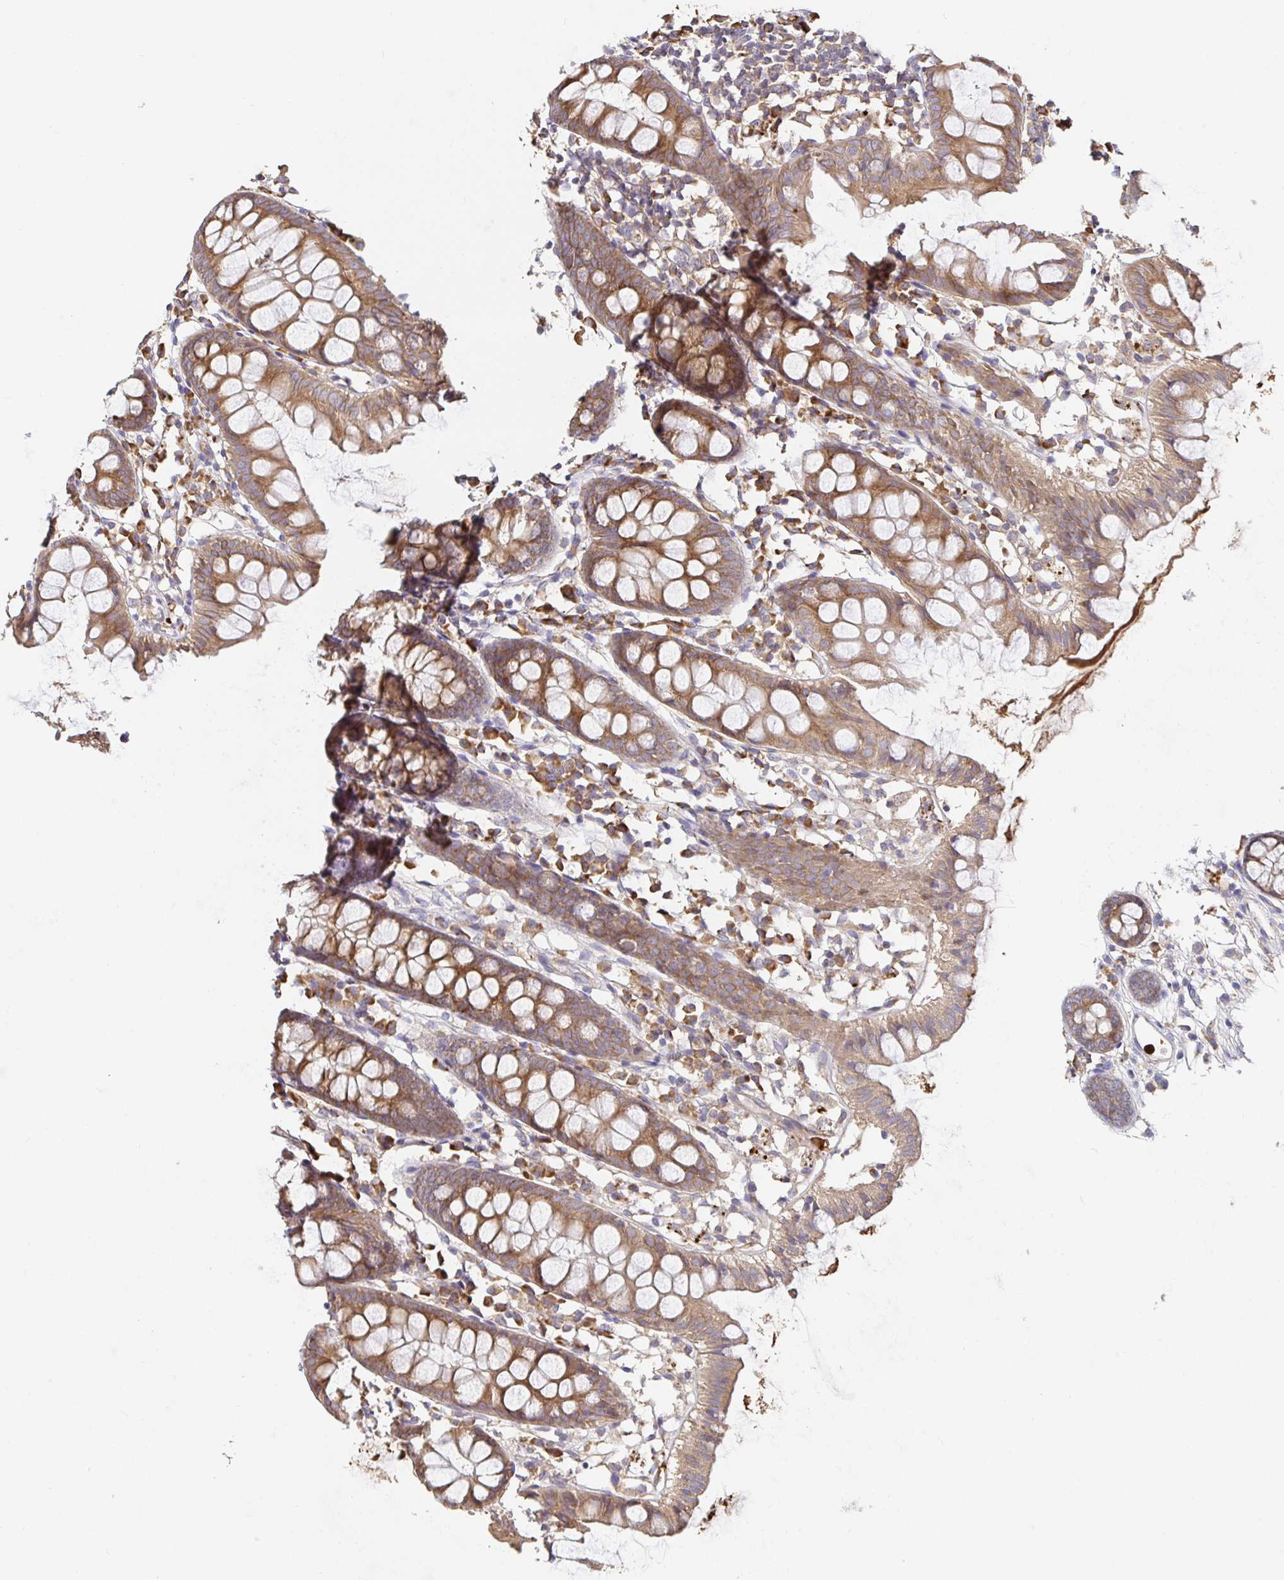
{"staining": {"intensity": "negative", "quantity": "none", "location": "none"}, "tissue": "colon", "cell_type": "Endothelial cells", "image_type": "normal", "snomed": [{"axis": "morphology", "description": "Normal tissue, NOS"}, {"axis": "topography", "description": "Colon"}], "caption": "Immunohistochemical staining of unremarkable colon shows no significant positivity in endothelial cells.", "gene": "PDPK1", "patient": {"sex": "female", "age": 84}}